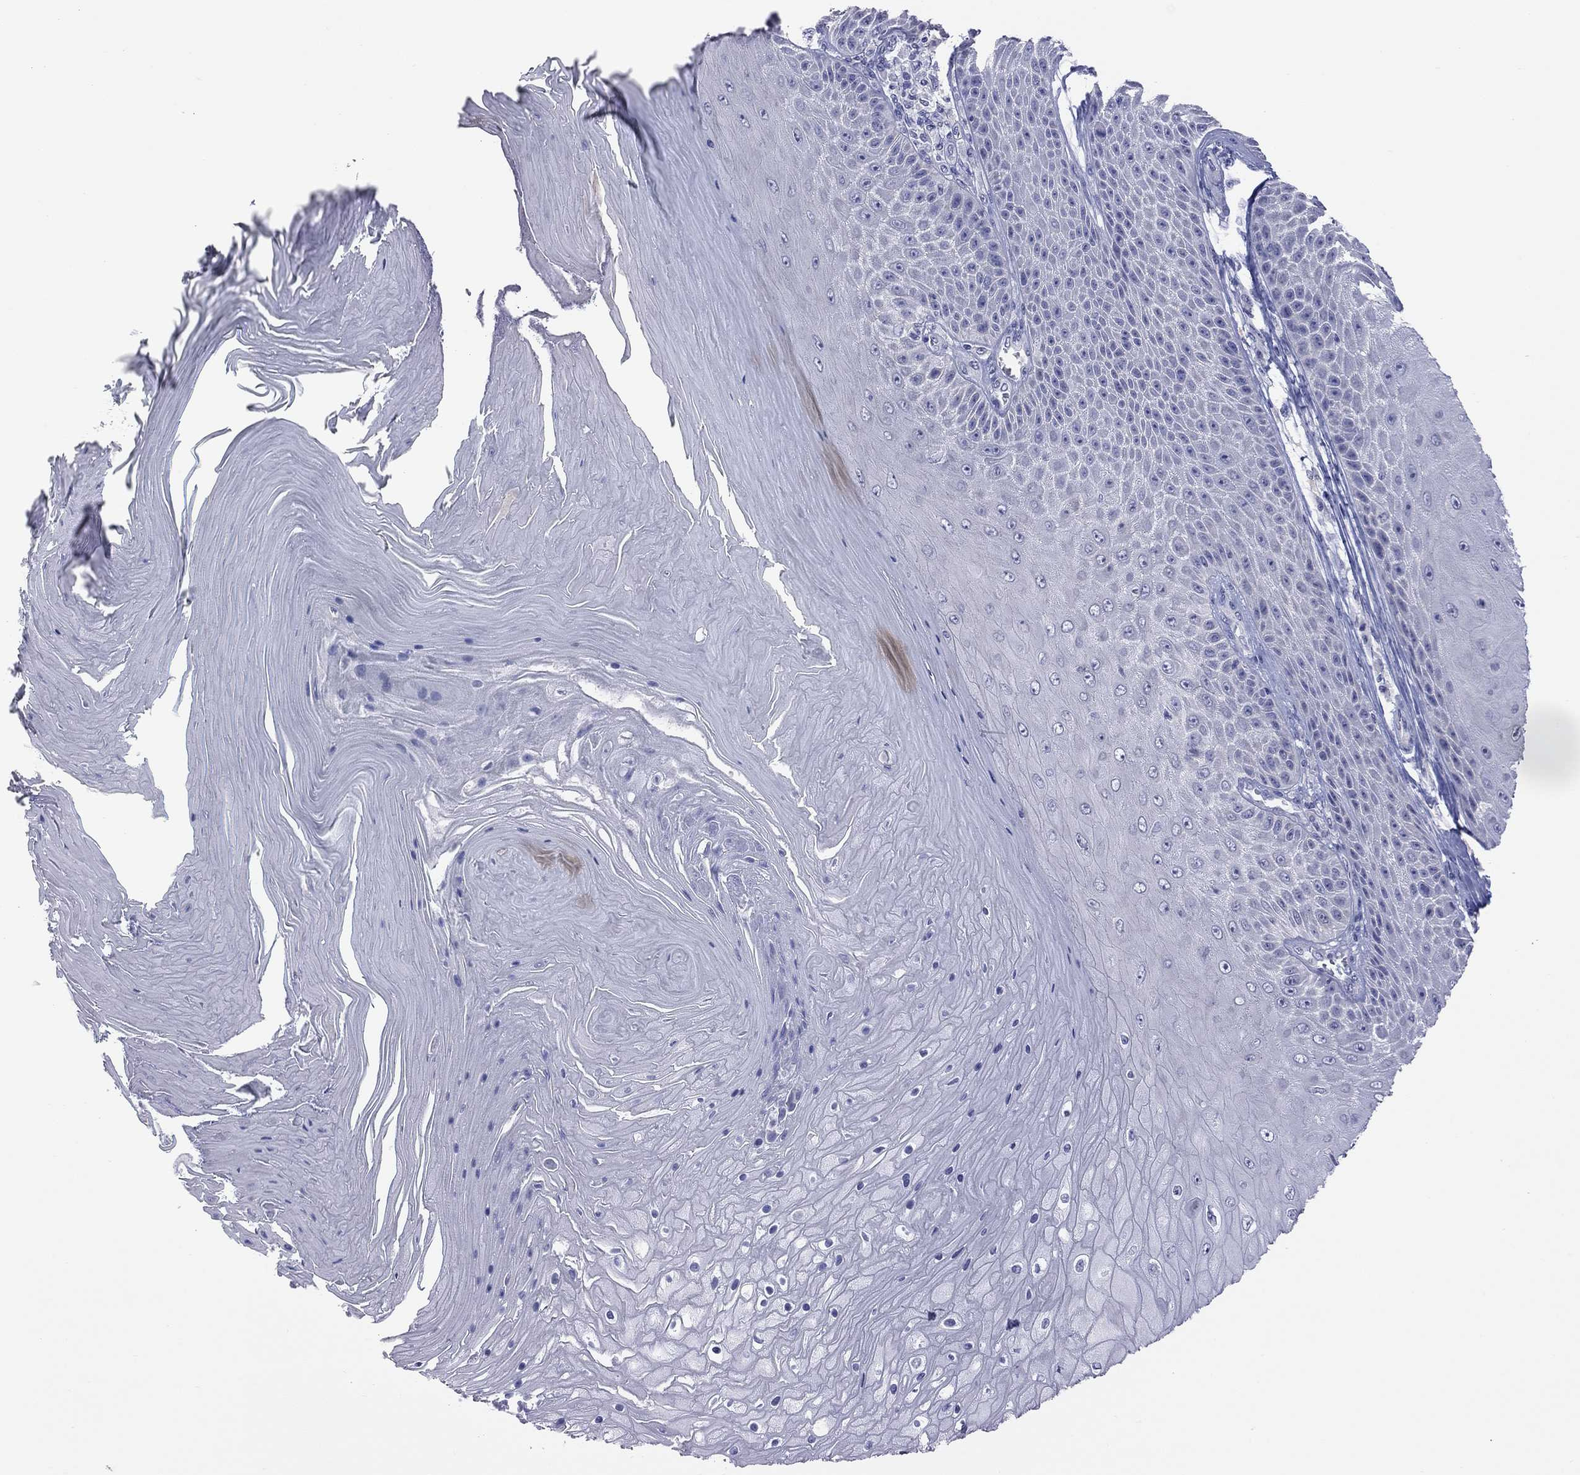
{"staining": {"intensity": "negative", "quantity": "none", "location": "none"}, "tissue": "skin cancer", "cell_type": "Tumor cells", "image_type": "cancer", "snomed": [{"axis": "morphology", "description": "Squamous cell carcinoma, NOS"}, {"axis": "topography", "description": "Skin"}], "caption": "A photomicrograph of human skin cancer is negative for staining in tumor cells.", "gene": "HYLS1", "patient": {"sex": "male", "age": 62}}